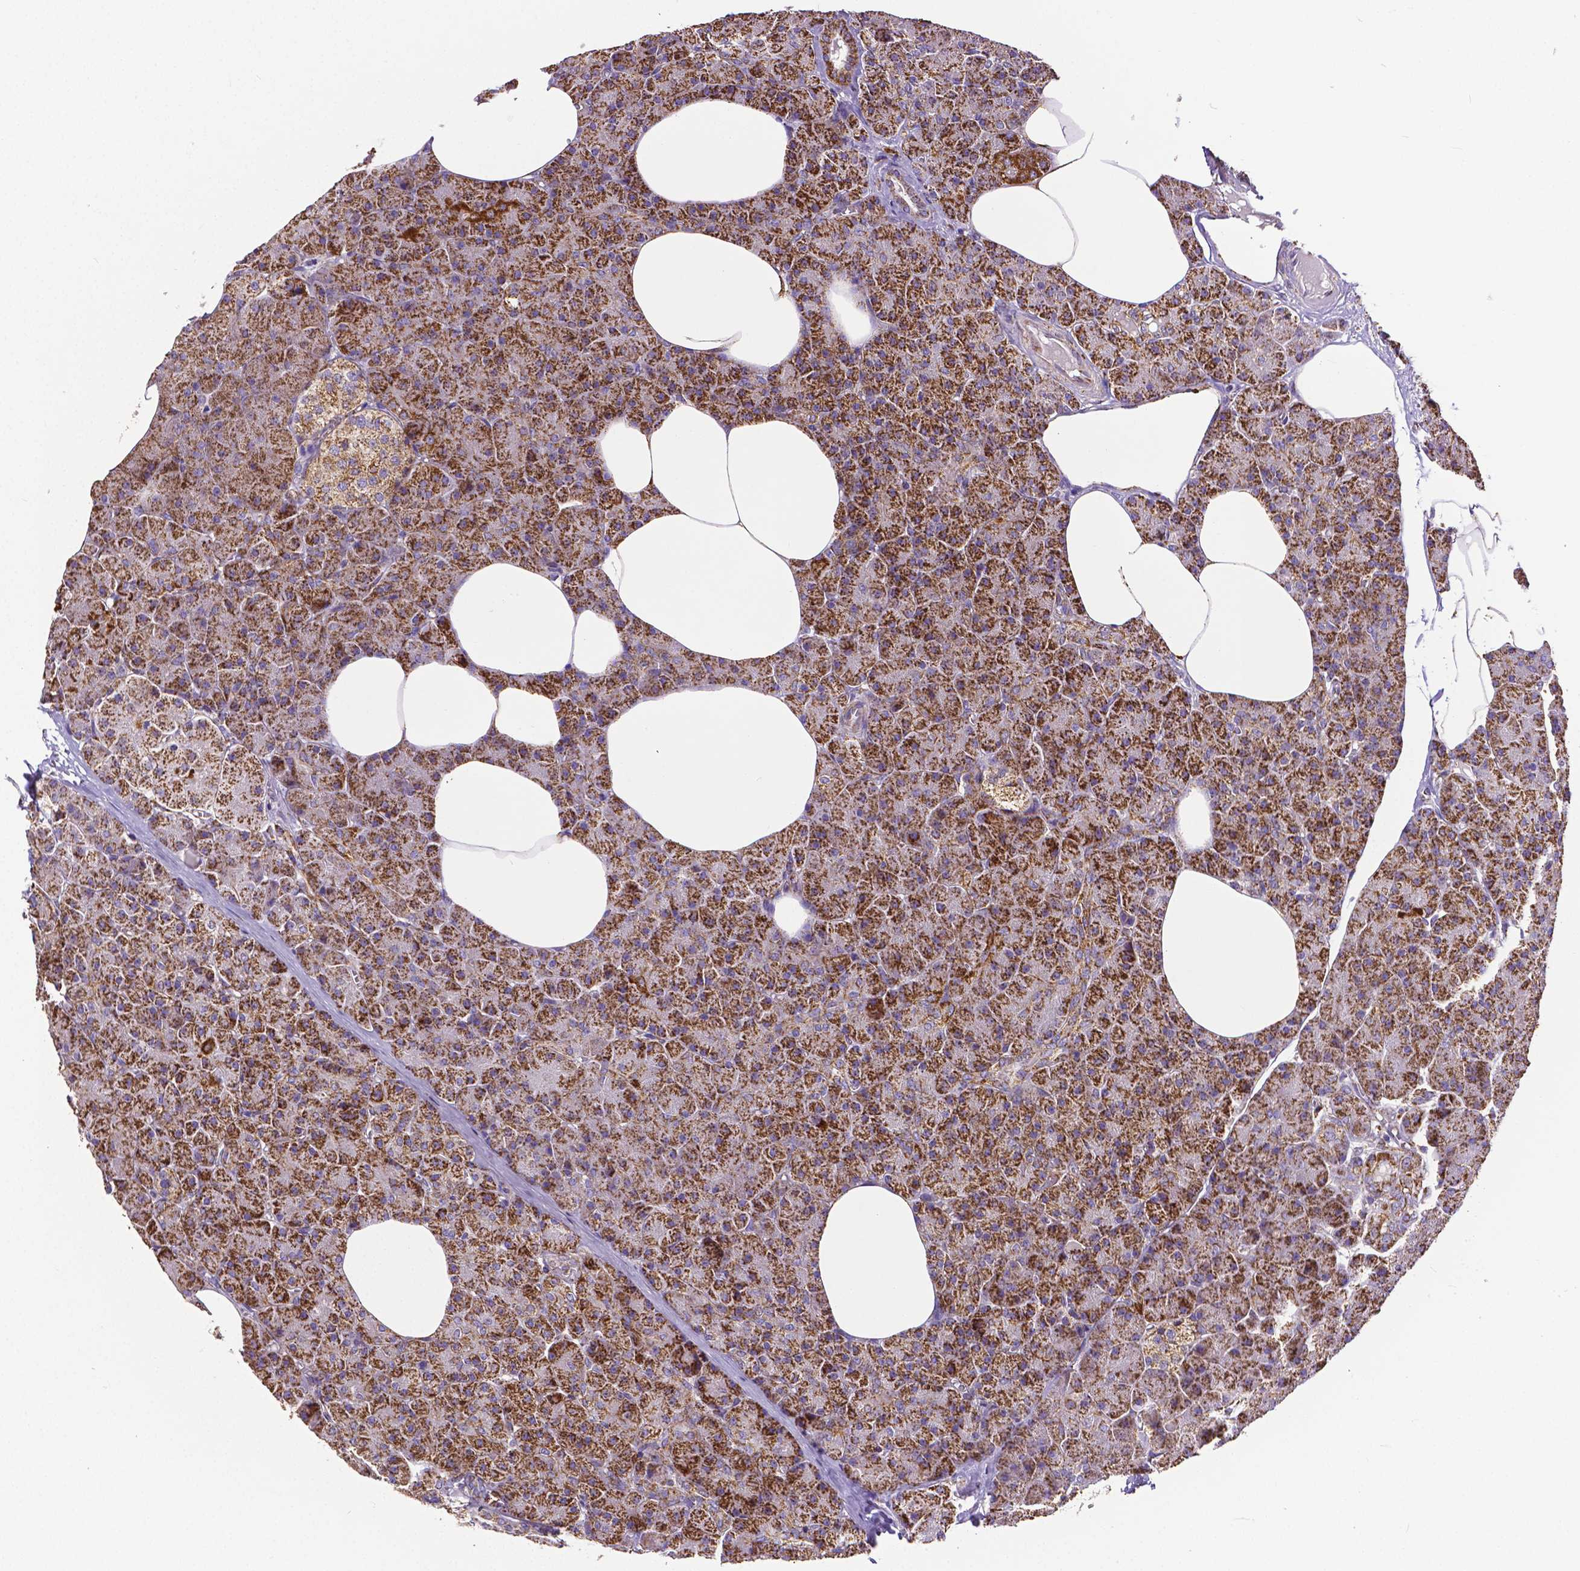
{"staining": {"intensity": "strong", "quantity": ">75%", "location": "cytoplasmic/membranous"}, "tissue": "pancreas", "cell_type": "Exocrine glandular cells", "image_type": "normal", "snomed": [{"axis": "morphology", "description": "Normal tissue, NOS"}, {"axis": "topography", "description": "Pancreas"}], "caption": "Strong cytoplasmic/membranous staining for a protein is identified in about >75% of exocrine glandular cells of normal pancreas using immunohistochemistry.", "gene": "MACC1", "patient": {"sex": "female", "age": 45}}